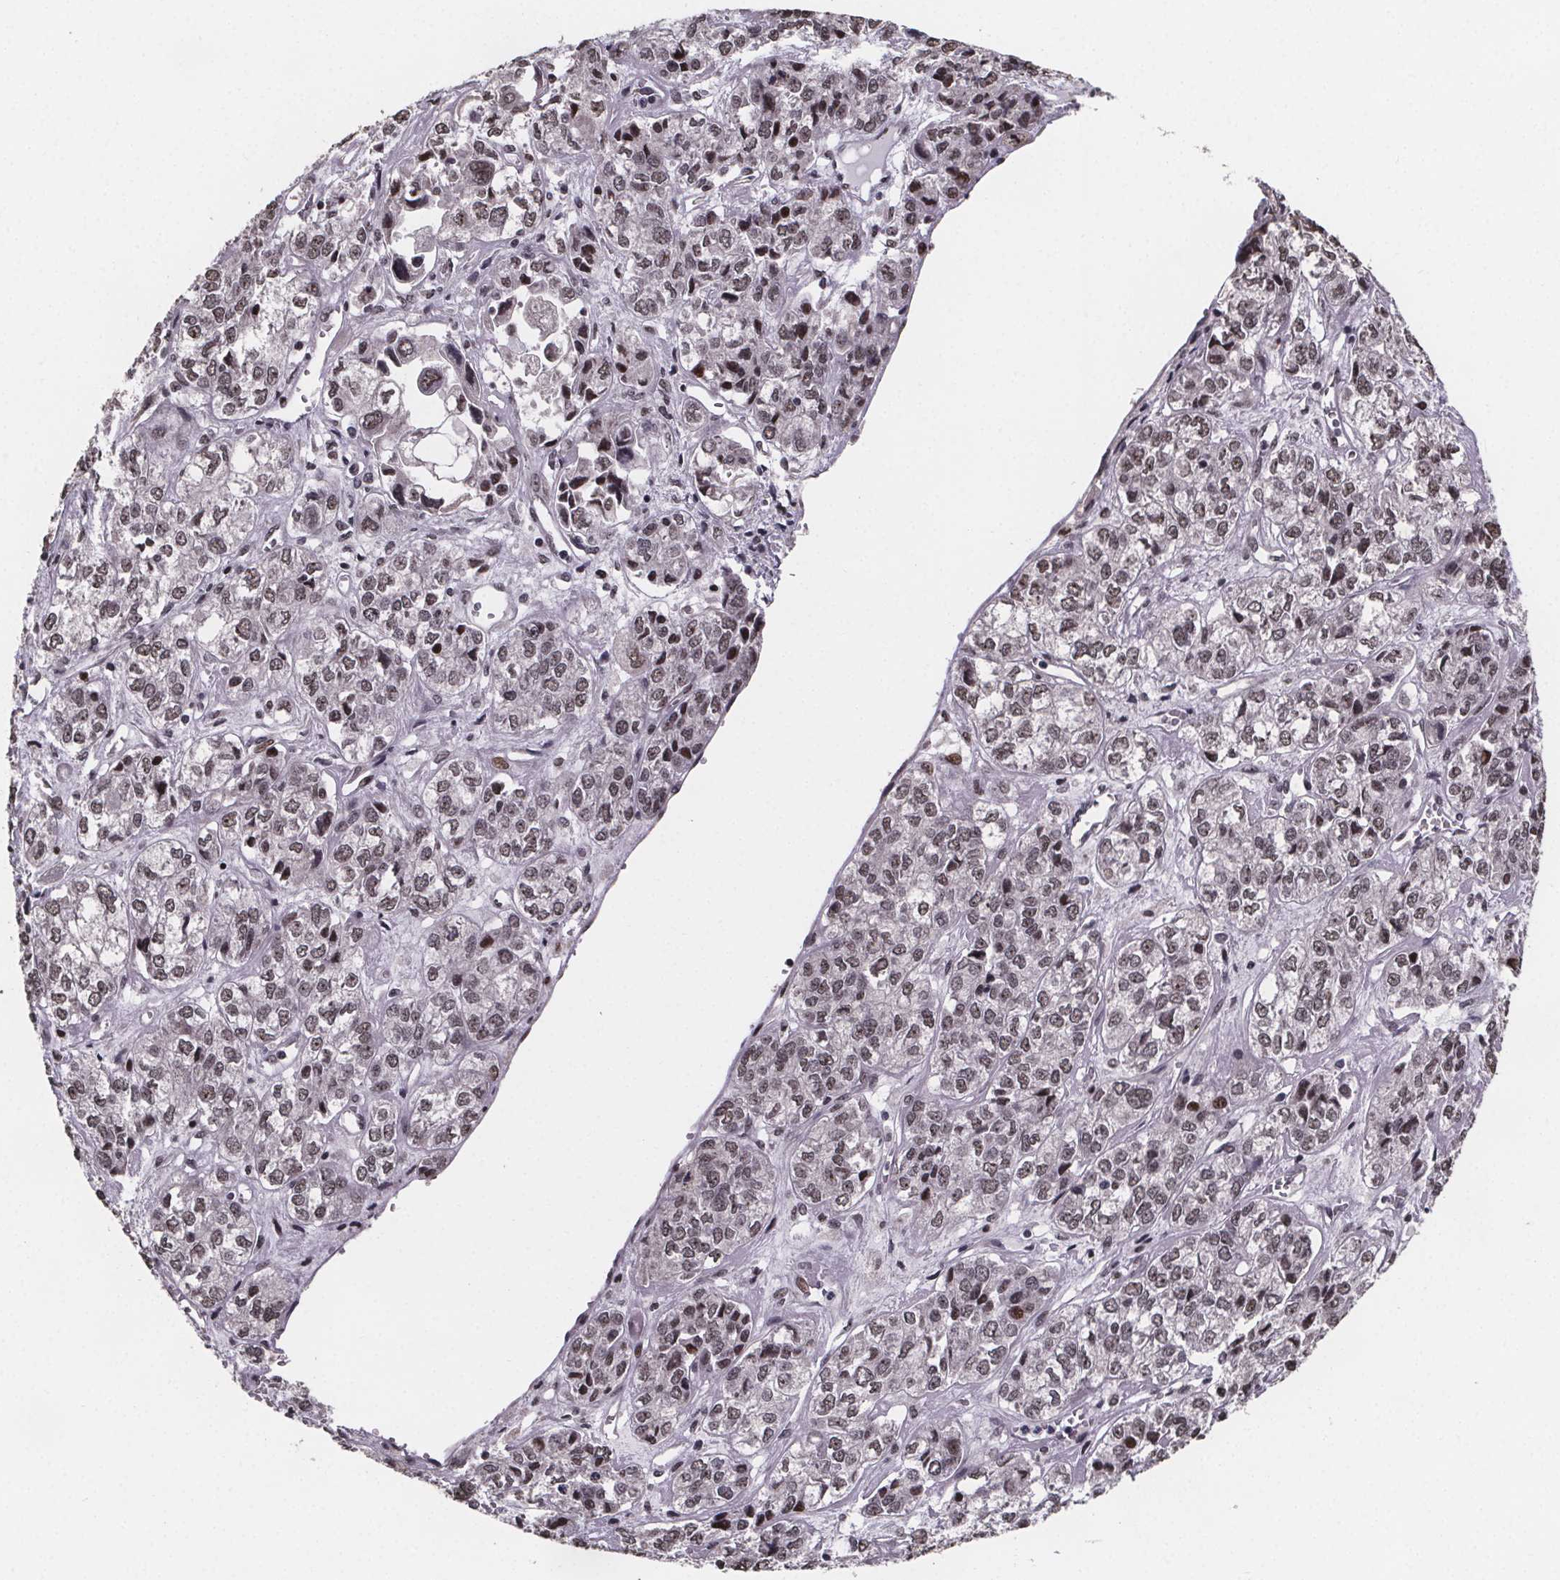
{"staining": {"intensity": "moderate", "quantity": ">75%", "location": "nuclear"}, "tissue": "ovarian cancer", "cell_type": "Tumor cells", "image_type": "cancer", "snomed": [{"axis": "morphology", "description": "Carcinoma, endometroid"}, {"axis": "topography", "description": "Ovary"}], "caption": "Immunohistochemical staining of human ovarian cancer shows medium levels of moderate nuclear protein positivity in about >75% of tumor cells.", "gene": "U2SURP", "patient": {"sex": "female", "age": 64}}